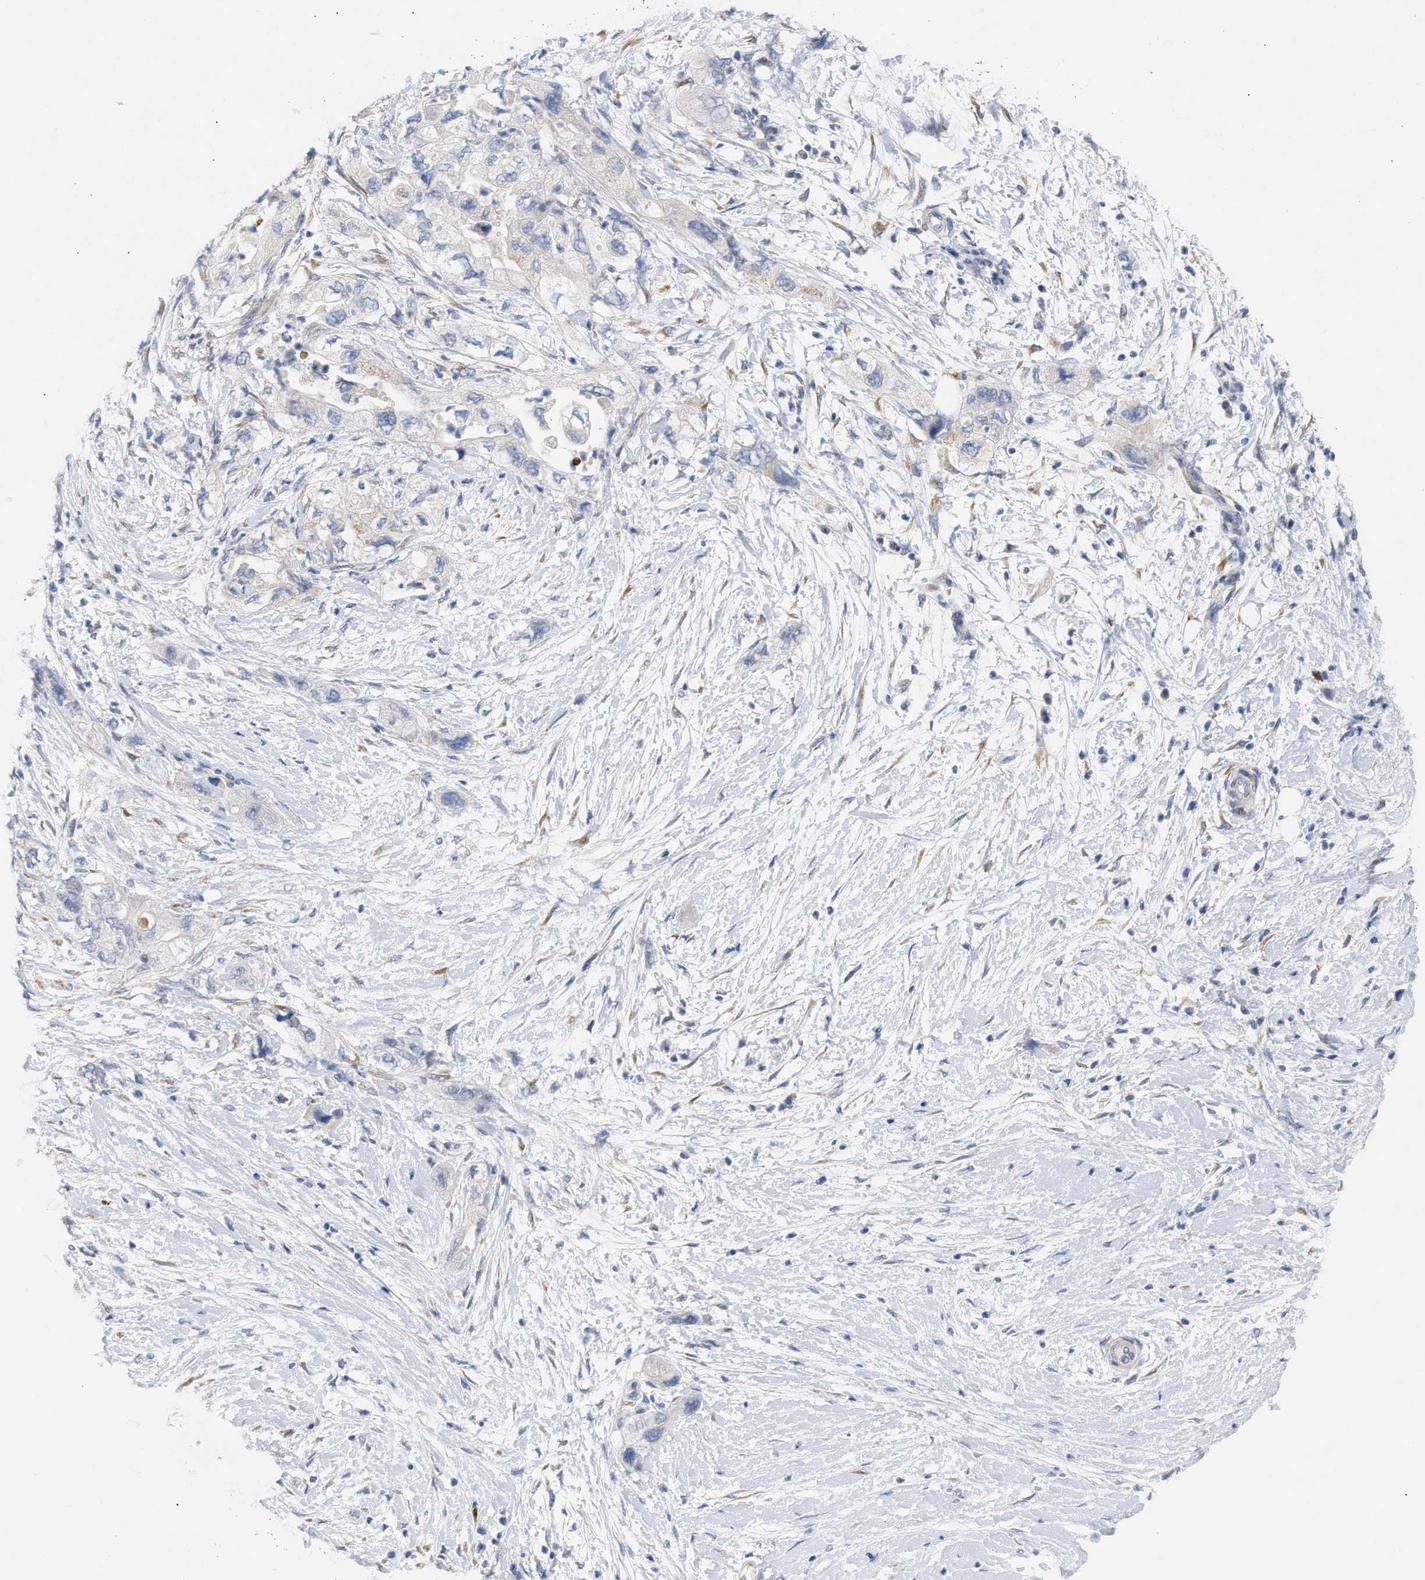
{"staining": {"intensity": "negative", "quantity": "none", "location": "none"}, "tissue": "pancreatic cancer", "cell_type": "Tumor cells", "image_type": "cancer", "snomed": [{"axis": "morphology", "description": "Adenocarcinoma, NOS"}, {"axis": "topography", "description": "Pancreas"}], "caption": "Tumor cells show no significant protein expression in adenocarcinoma (pancreatic). (DAB (3,3'-diaminobenzidine) immunohistochemistry (IHC) visualized using brightfield microscopy, high magnification).", "gene": "SELENOM", "patient": {"sex": "female", "age": 73}}